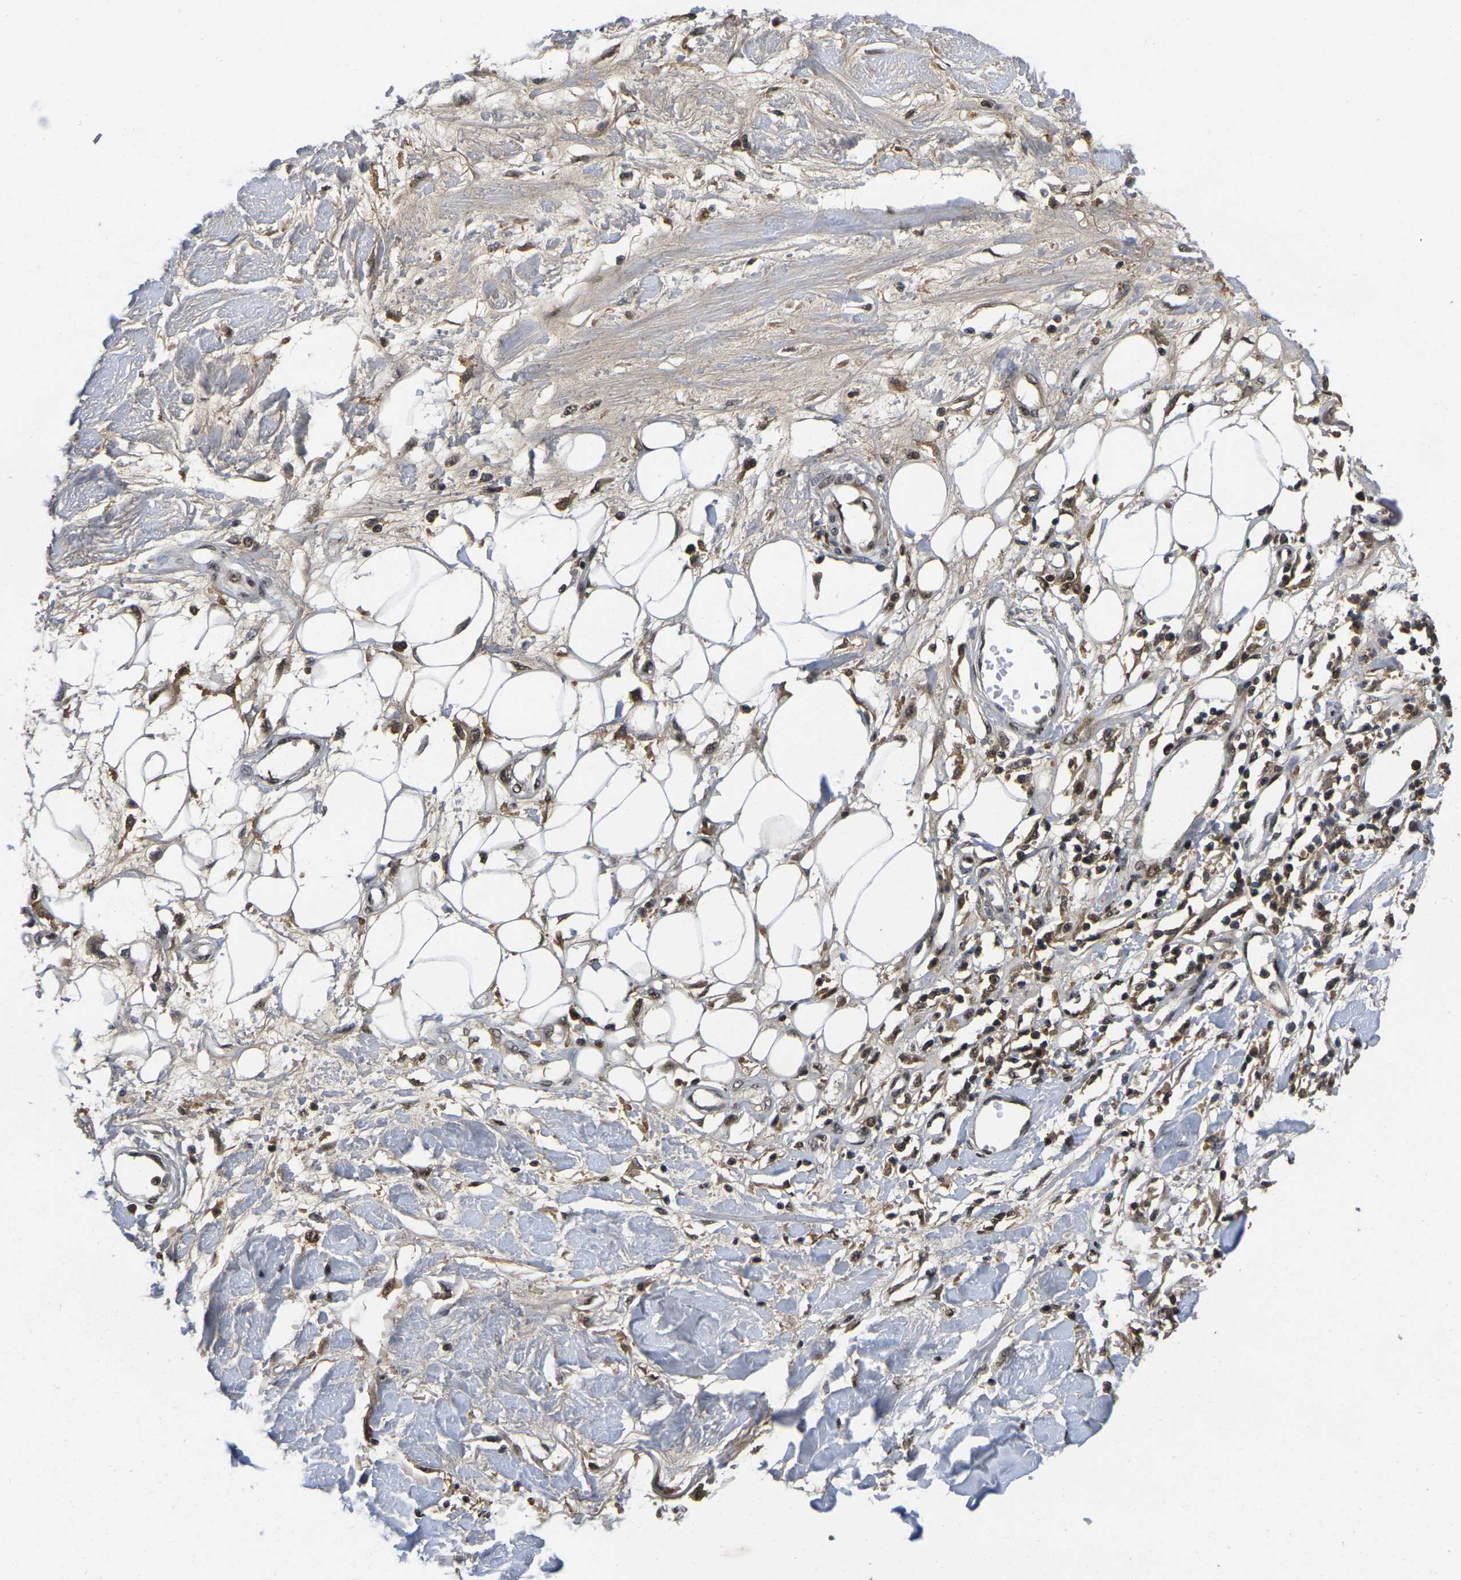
{"staining": {"intensity": "weak", "quantity": "25%-75%", "location": "cytoplasmic/membranous"}, "tissue": "adipose tissue", "cell_type": "Adipocytes", "image_type": "normal", "snomed": [{"axis": "morphology", "description": "Normal tissue, NOS"}, {"axis": "morphology", "description": "Squamous cell carcinoma, NOS"}, {"axis": "topography", "description": "Skin"}, {"axis": "topography", "description": "Peripheral nerve tissue"}], "caption": "Immunohistochemical staining of normal adipose tissue exhibits 25%-75% levels of weak cytoplasmic/membranous protein staining in about 25%-75% of adipocytes.", "gene": "GTF2E1", "patient": {"sex": "male", "age": 83}}